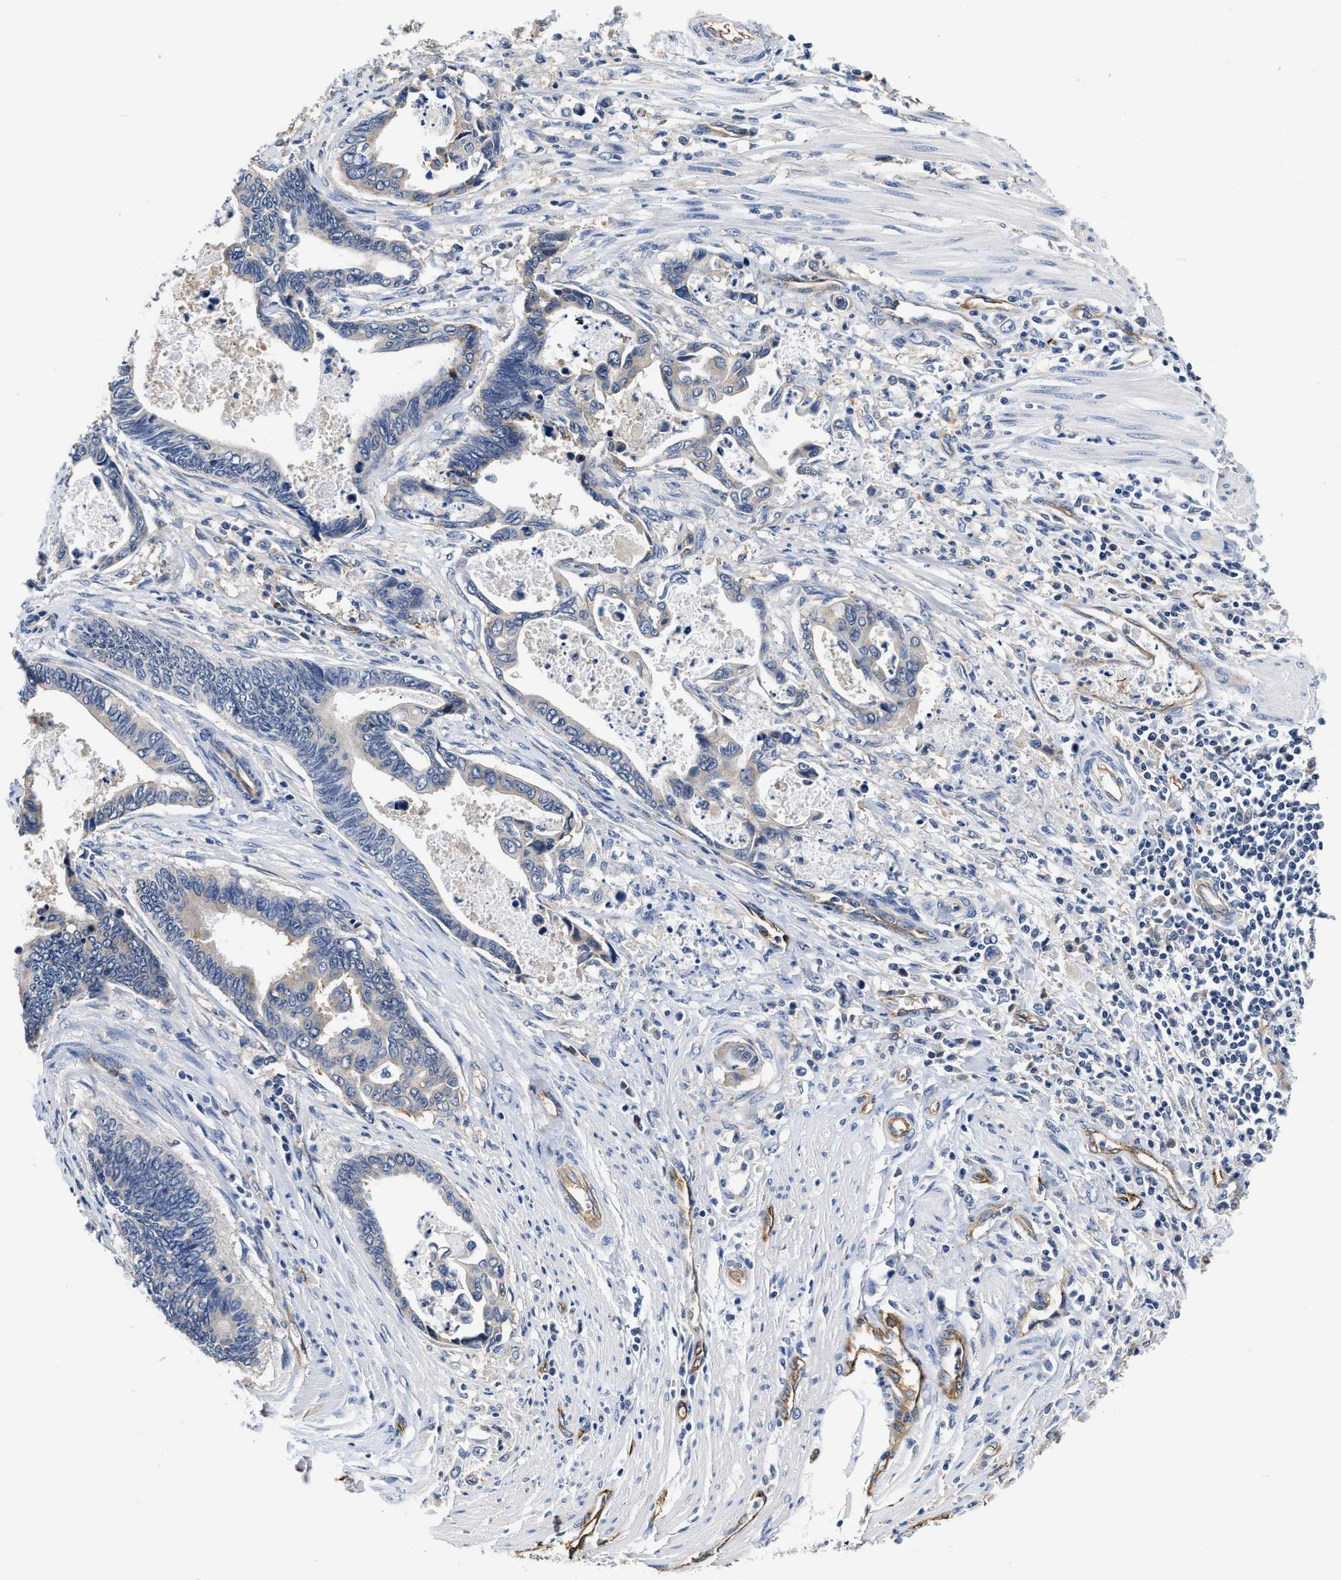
{"staining": {"intensity": "negative", "quantity": "none", "location": "none"}, "tissue": "pancreatic cancer", "cell_type": "Tumor cells", "image_type": "cancer", "snomed": [{"axis": "morphology", "description": "Adenocarcinoma, NOS"}, {"axis": "topography", "description": "Pancreas"}], "caption": "Pancreatic cancer was stained to show a protein in brown. There is no significant expression in tumor cells. Brightfield microscopy of IHC stained with DAB (3,3'-diaminobenzidine) (brown) and hematoxylin (blue), captured at high magnification.", "gene": "C22orf42", "patient": {"sex": "female", "age": 70}}